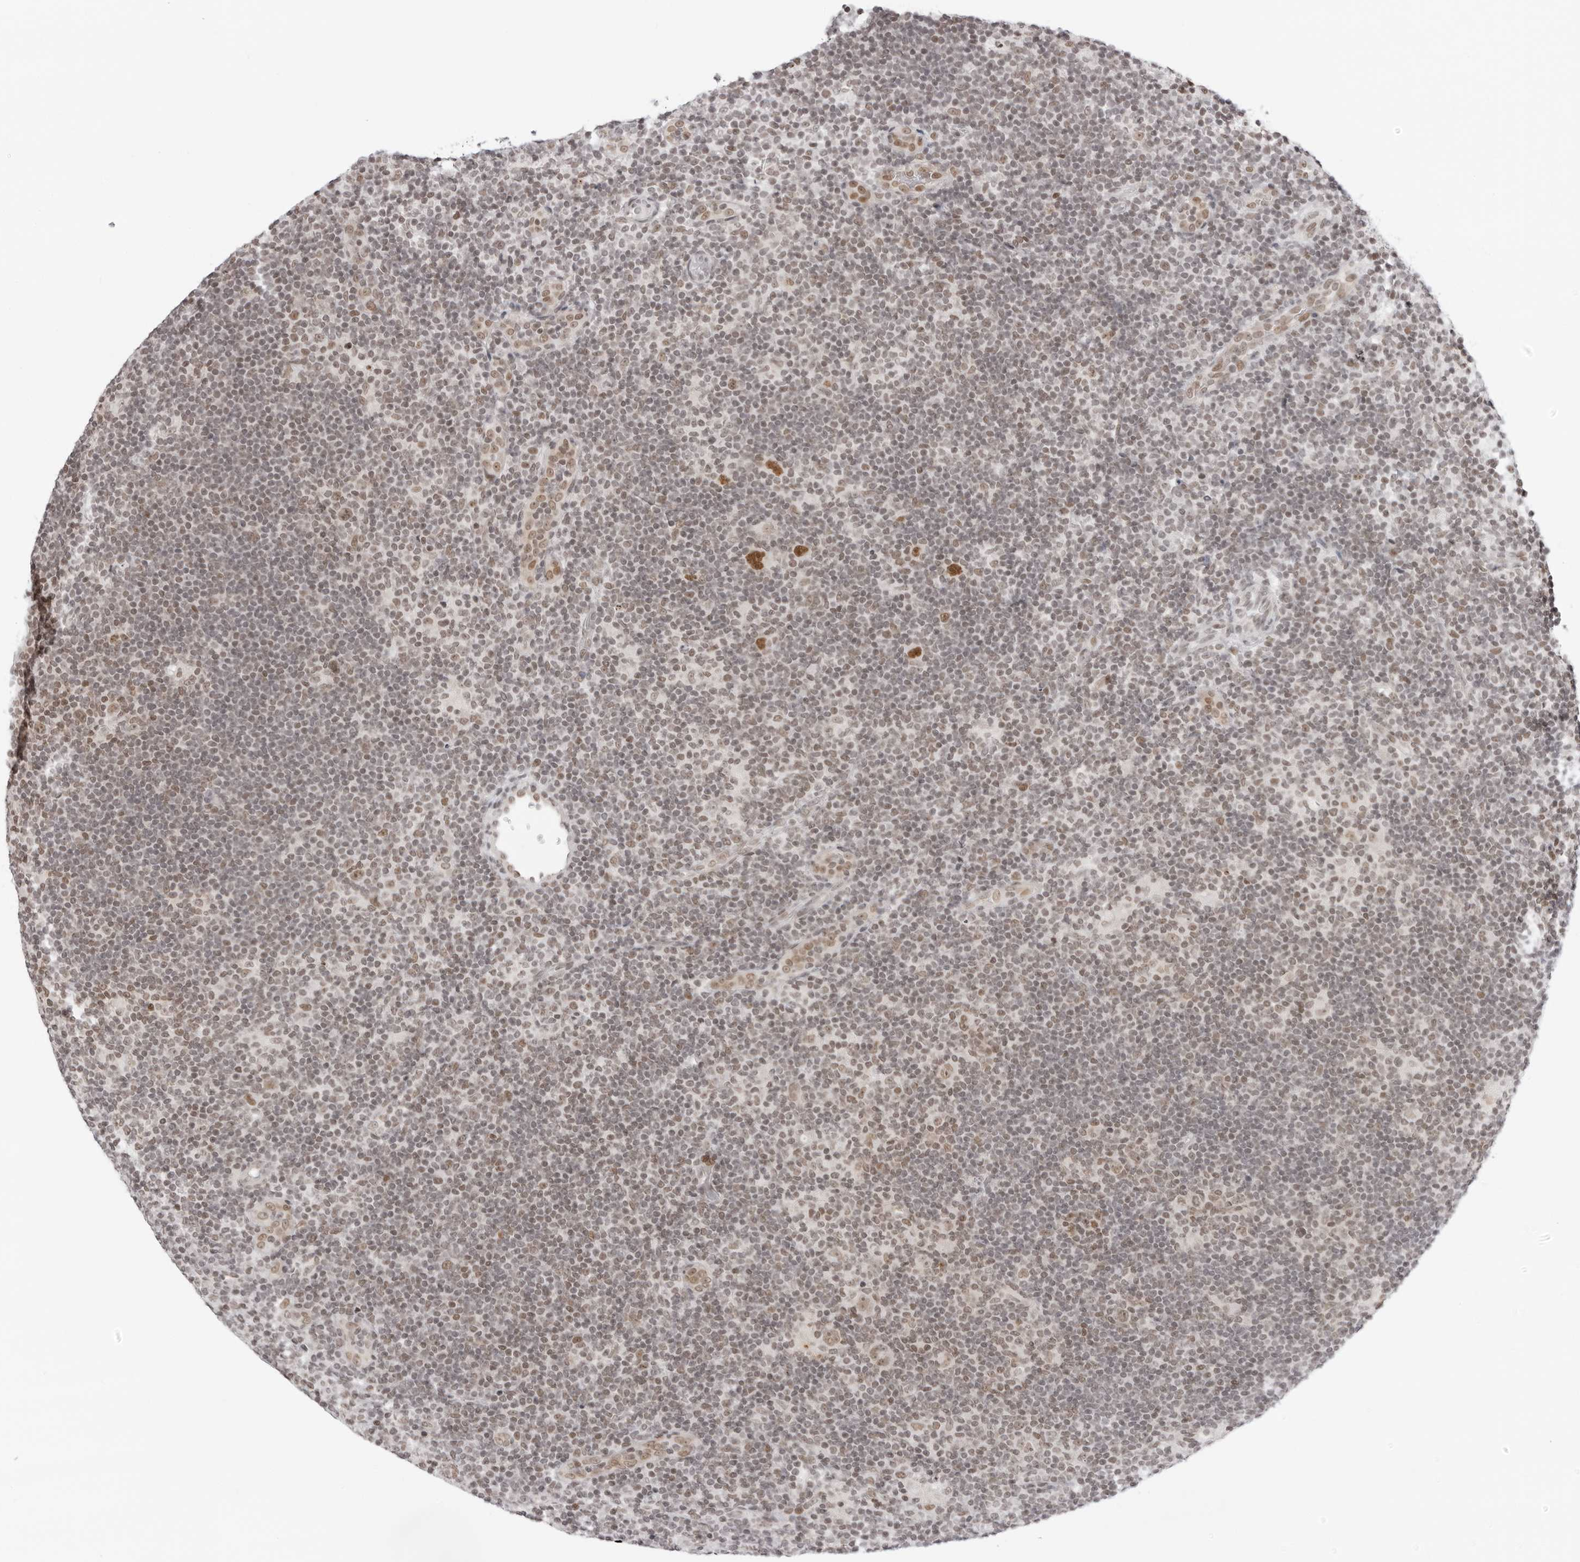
{"staining": {"intensity": "moderate", "quantity": ">75%", "location": "nuclear"}, "tissue": "lymphoma", "cell_type": "Tumor cells", "image_type": "cancer", "snomed": [{"axis": "morphology", "description": "Hodgkin's disease, NOS"}, {"axis": "topography", "description": "Lymph node"}], "caption": "This image shows lymphoma stained with immunohistochemistry (IHC) to label a protein in brown. The nuclear of tumor cells show moderate positivity for the protein. Nuclei are counter-stained blue.", "gene": "MSH6", "patient": {"sex": "female", "age": 57}}